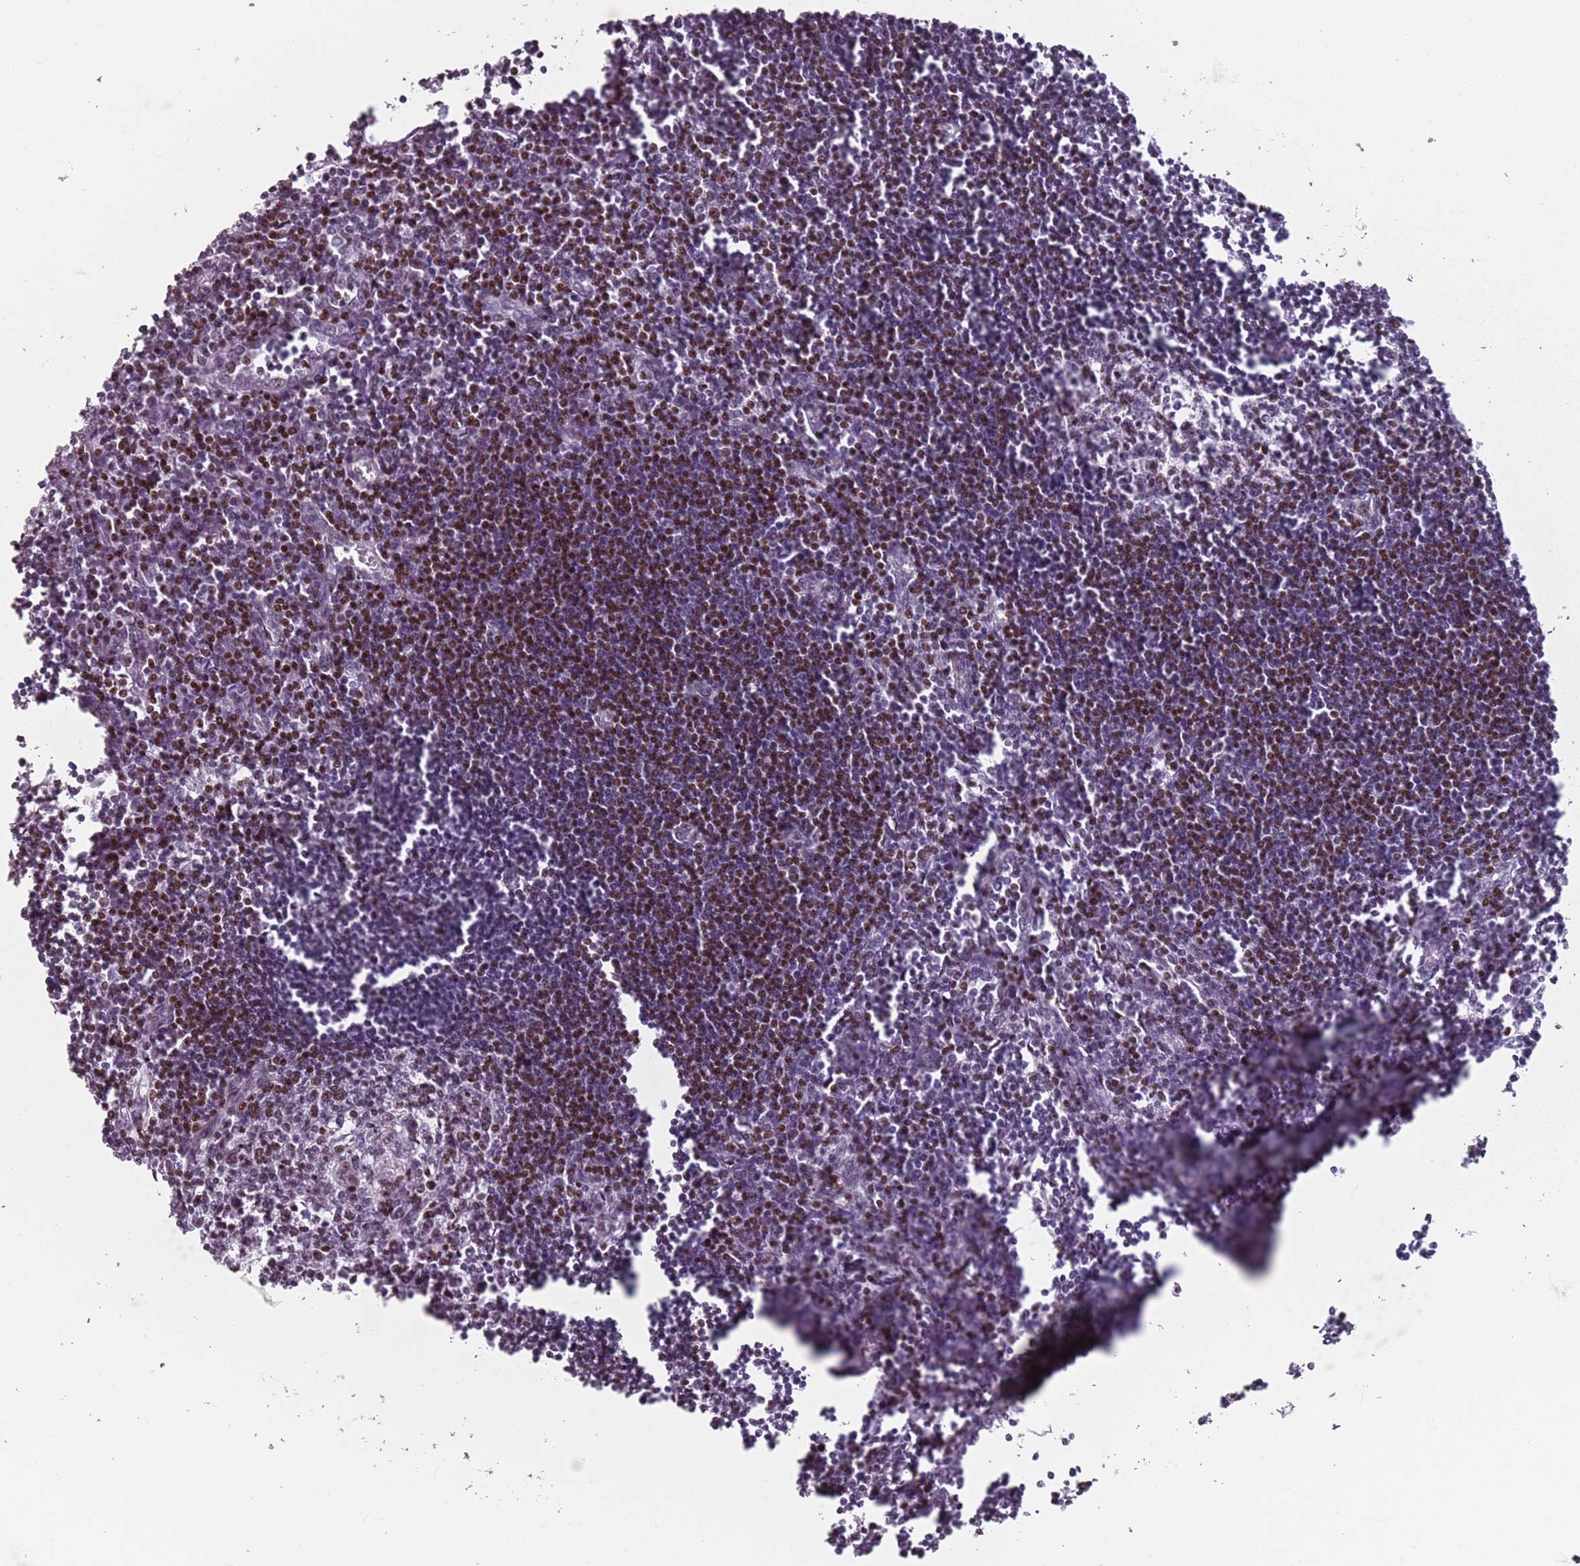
{"staining": {"intensity": "moderate", "quantity": "<25%", "location": "nuclear"}, "tissue": "lymph node", "cell_type": "Germinal center cells", "image_type": "normal", "snomed": [{"axis": "morphology", "description": "Normal tissue, NOS"}, {"axis": "morphology", "description": "Malignant melanoma, Metastatic site"}, {"axis": "topography", "description": "Lymph node"}], "caption": "Immunohistochemical staining of normal lymph node displays low levels of moderate nuclear staining in about <25% of germinal center cells.", "gene": "TMC4", "patient": {"sex": "male", "age": 41}}